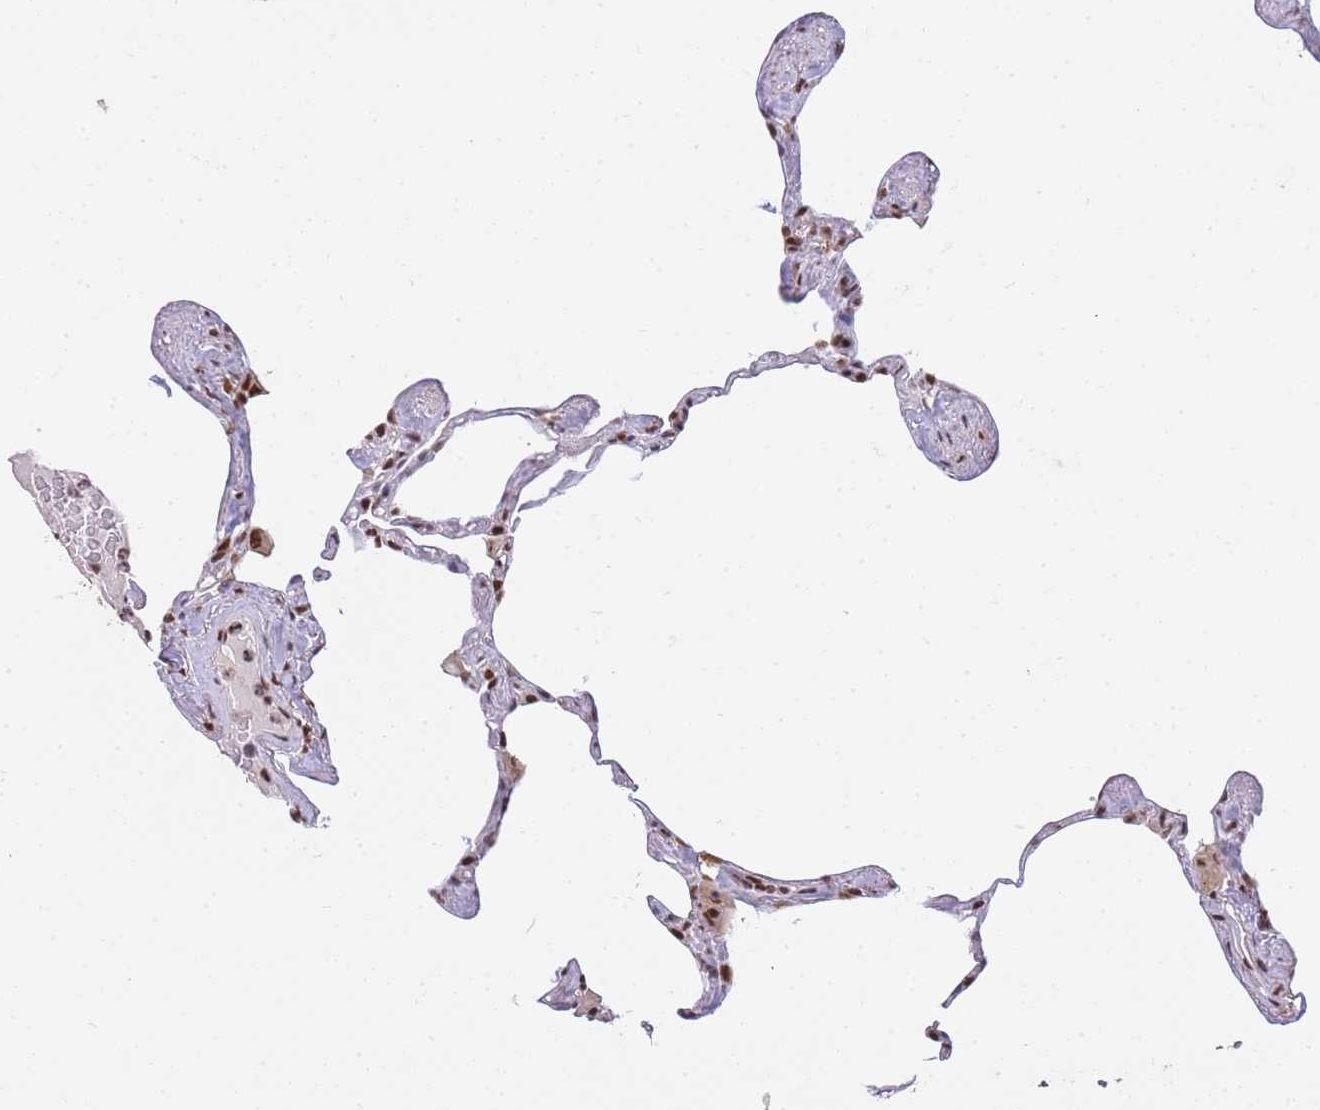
{"staining": {"intensity": "strong", "quantity": ">75%", "location": "nuclear"}, "tissue": "lung", "cell_type": "Alveolar cells", "image_type": "normal", "snomed": [{"axis": "morphology", "description": "Normal tissue, NOS"}, {"axis": "topography", "description": "Lung"}], "caption": "IHC histopathology image of normal lung: lung stained using IHC reveals high levels of strong protein expression localized specifically in the nuclear of alveolar cells, appearing as a nuclear brown color.", "gene": "PRKDC", "patient": {"sex": "male", "age": 65}}